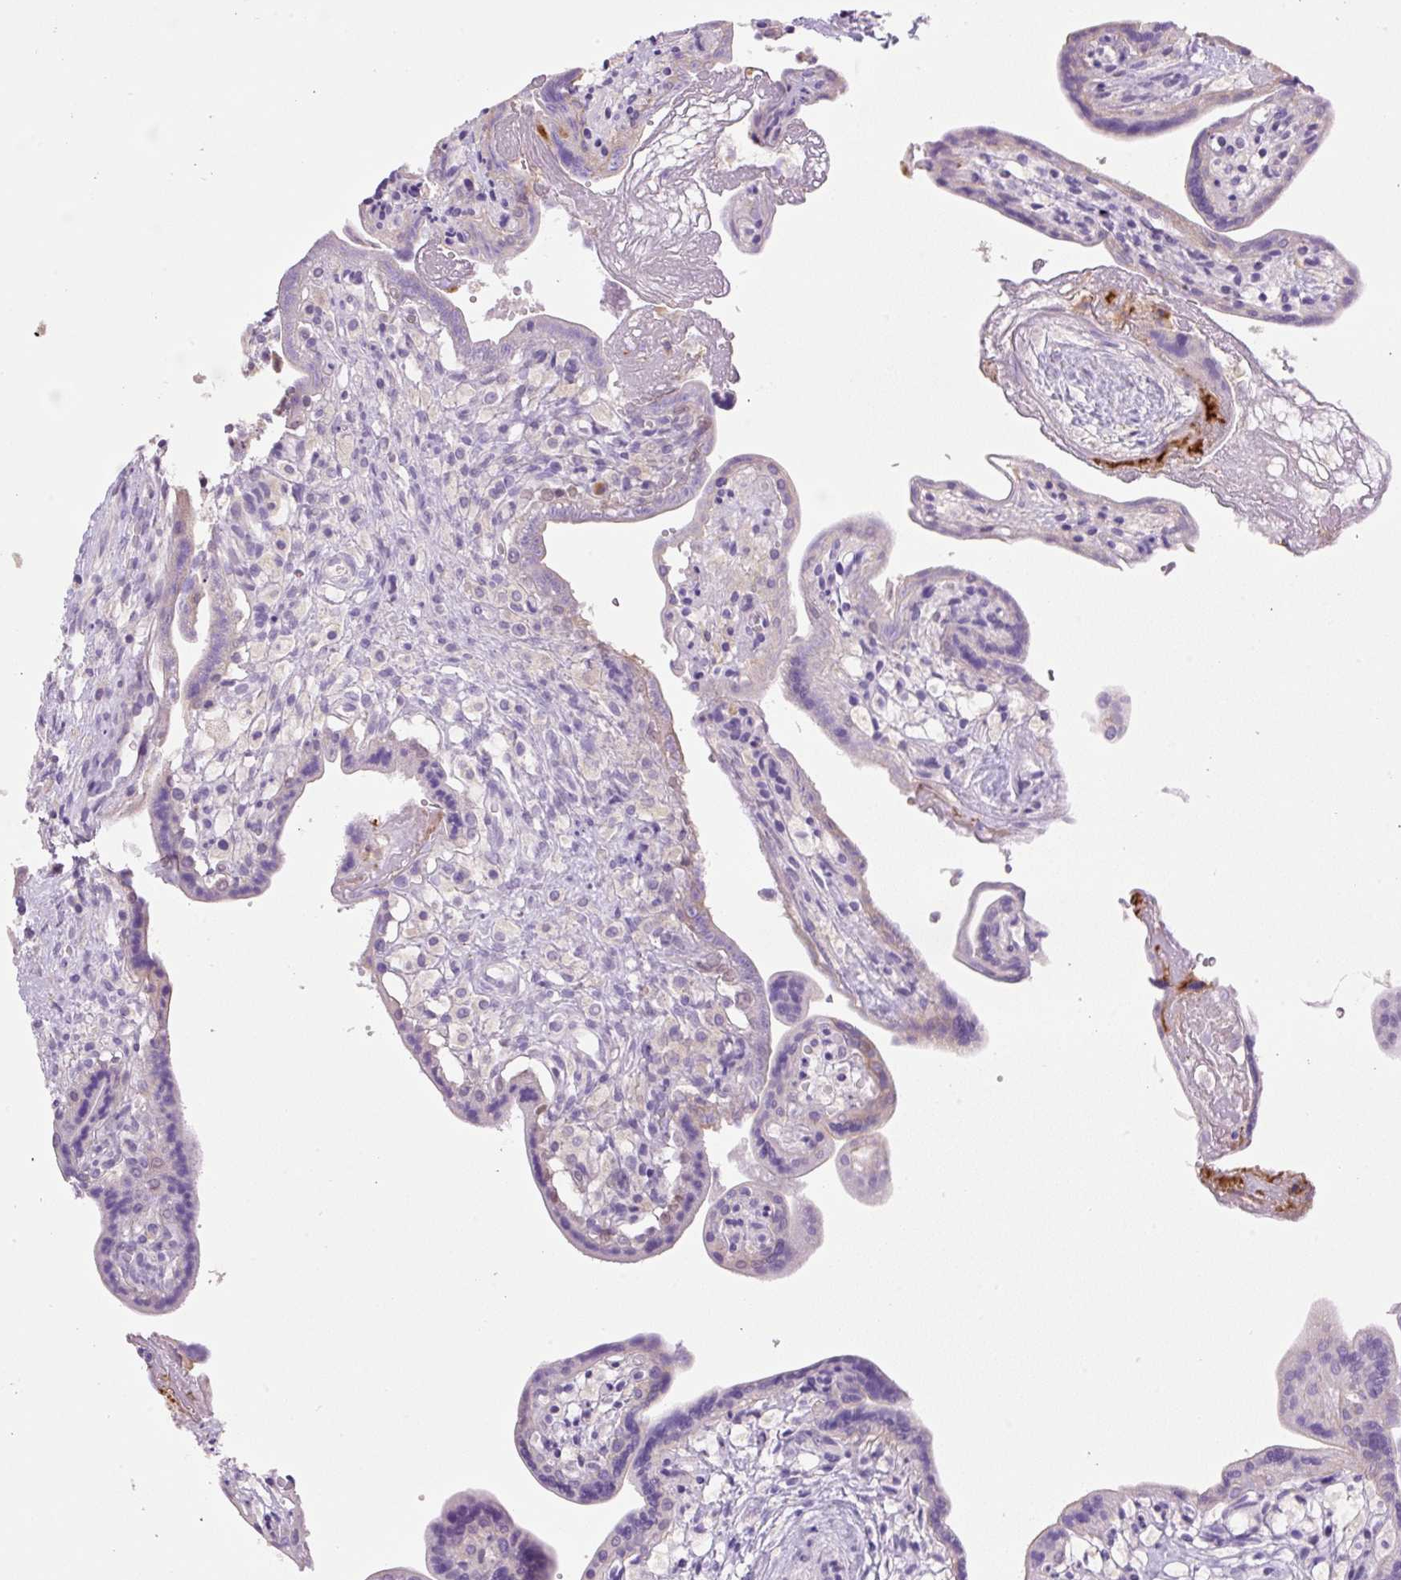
{"staining": {"intensity": "negative", "quantity": "none", "location": "none"}, "tissue": "placenta", "cell_type": "Trophoblastic cells", "image_type": "normal", "snomed": [{"axis": "morphology", "description": "Normal tissue, NOS"}, {"axis": "topography", "description": "Placenta"}], "caption": "Trophoblastic cells show no significant positivity in benign placenta. (Brightfield microscopy of DAB (3,3'-diaminobenzidine) immunohistochemistry at high magnification).", "gene": "TDRD15", "patient": {"sex": "female", "age": 37}}